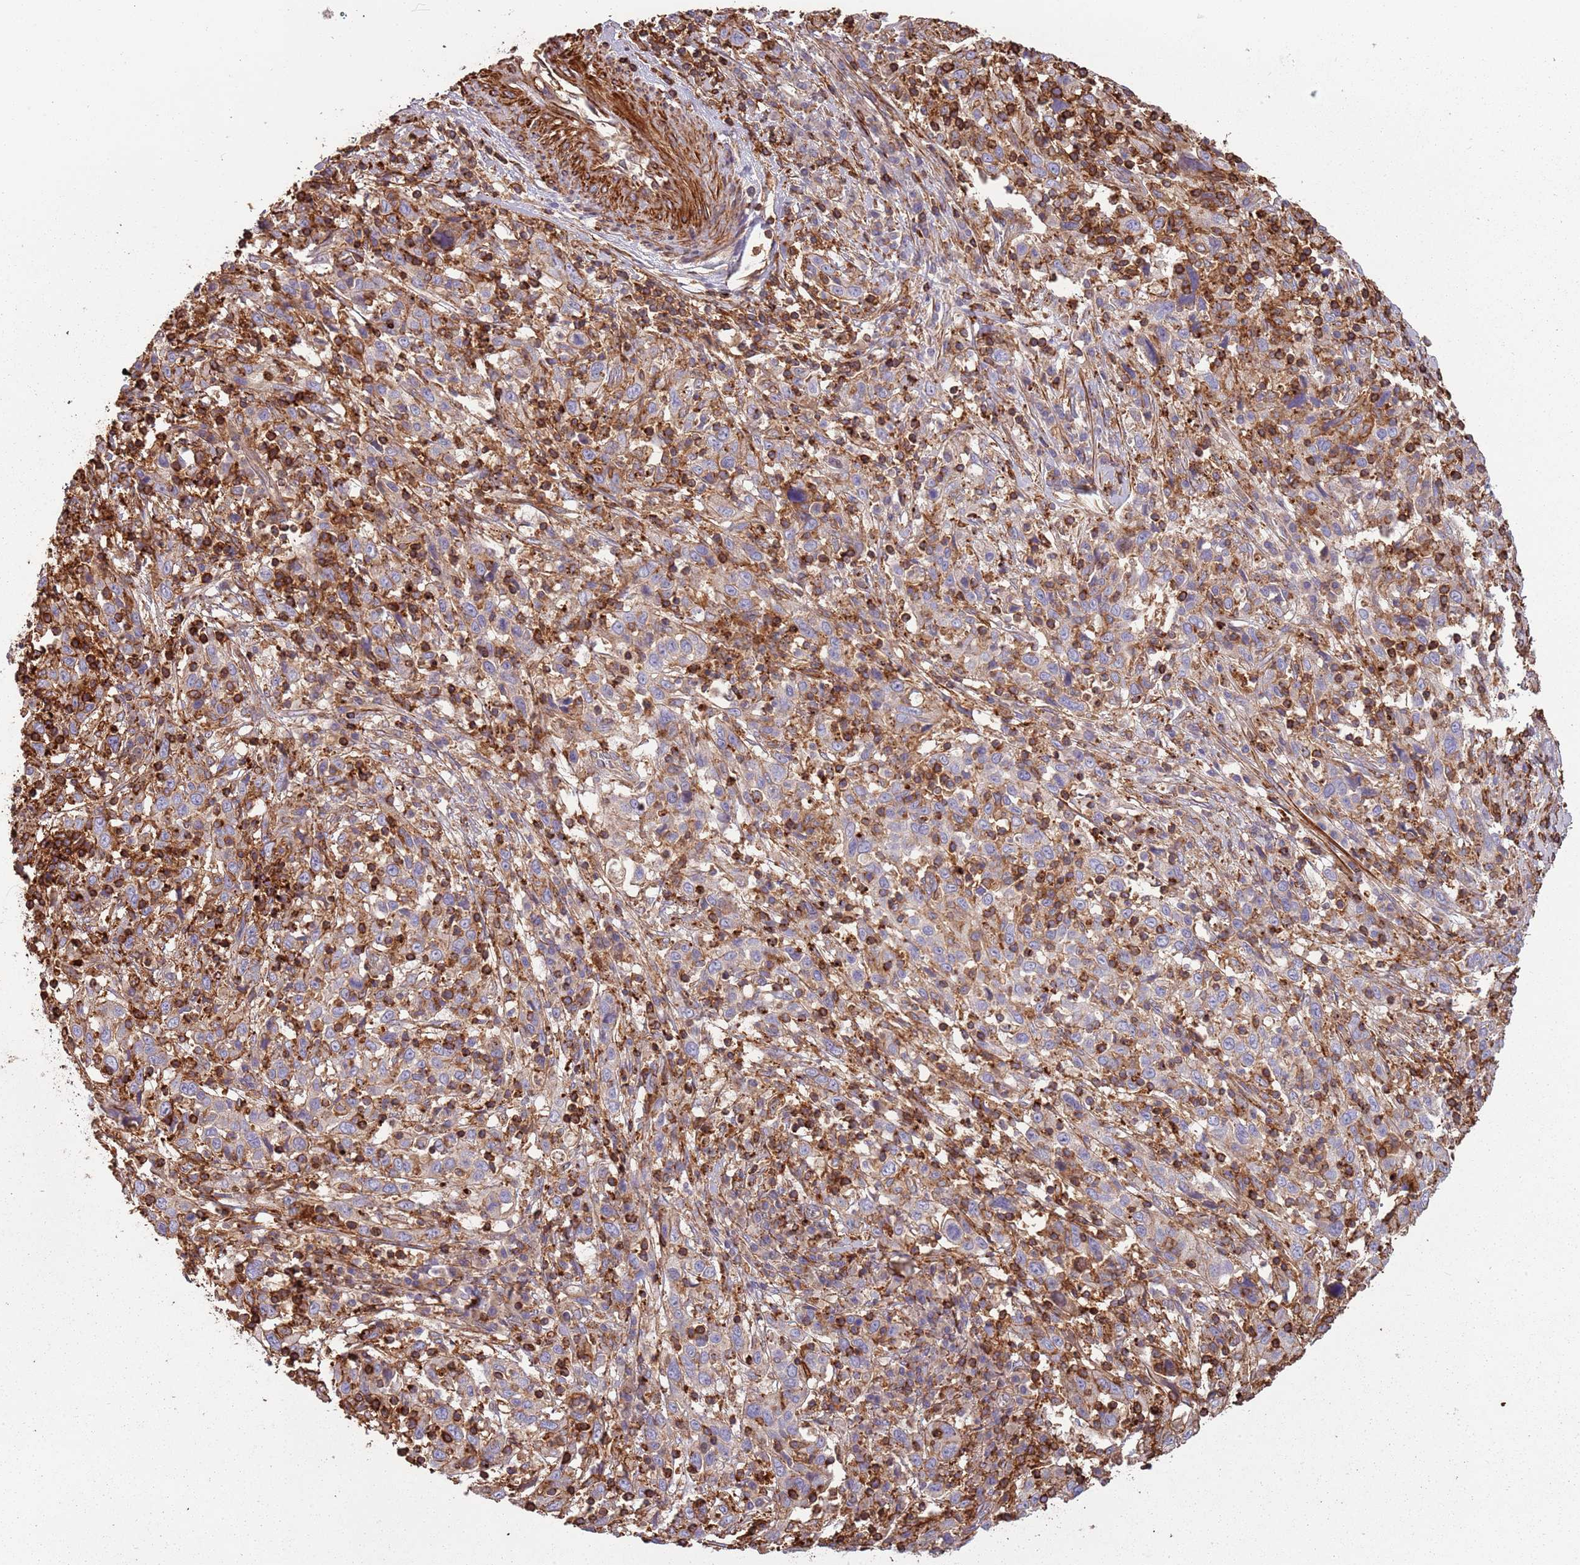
{"staining": {"intensity": "negative", "quantity": "none", "location": "none"}, "tissue": "cervical cancer", "cell_type": "Tumor cells", "image_type": "cancer", "snomed": [{"axis": "morphology", "description": "Squamous cell carcinoma, NOS"}, {"axis": "topography", "description": "Cervix"}], "caption": "Tumor cells show no significant protein expression in squamous cell carcinoma (cervical).", "gene": "FECH", "patient": {"sex": "female", "age": 46}}